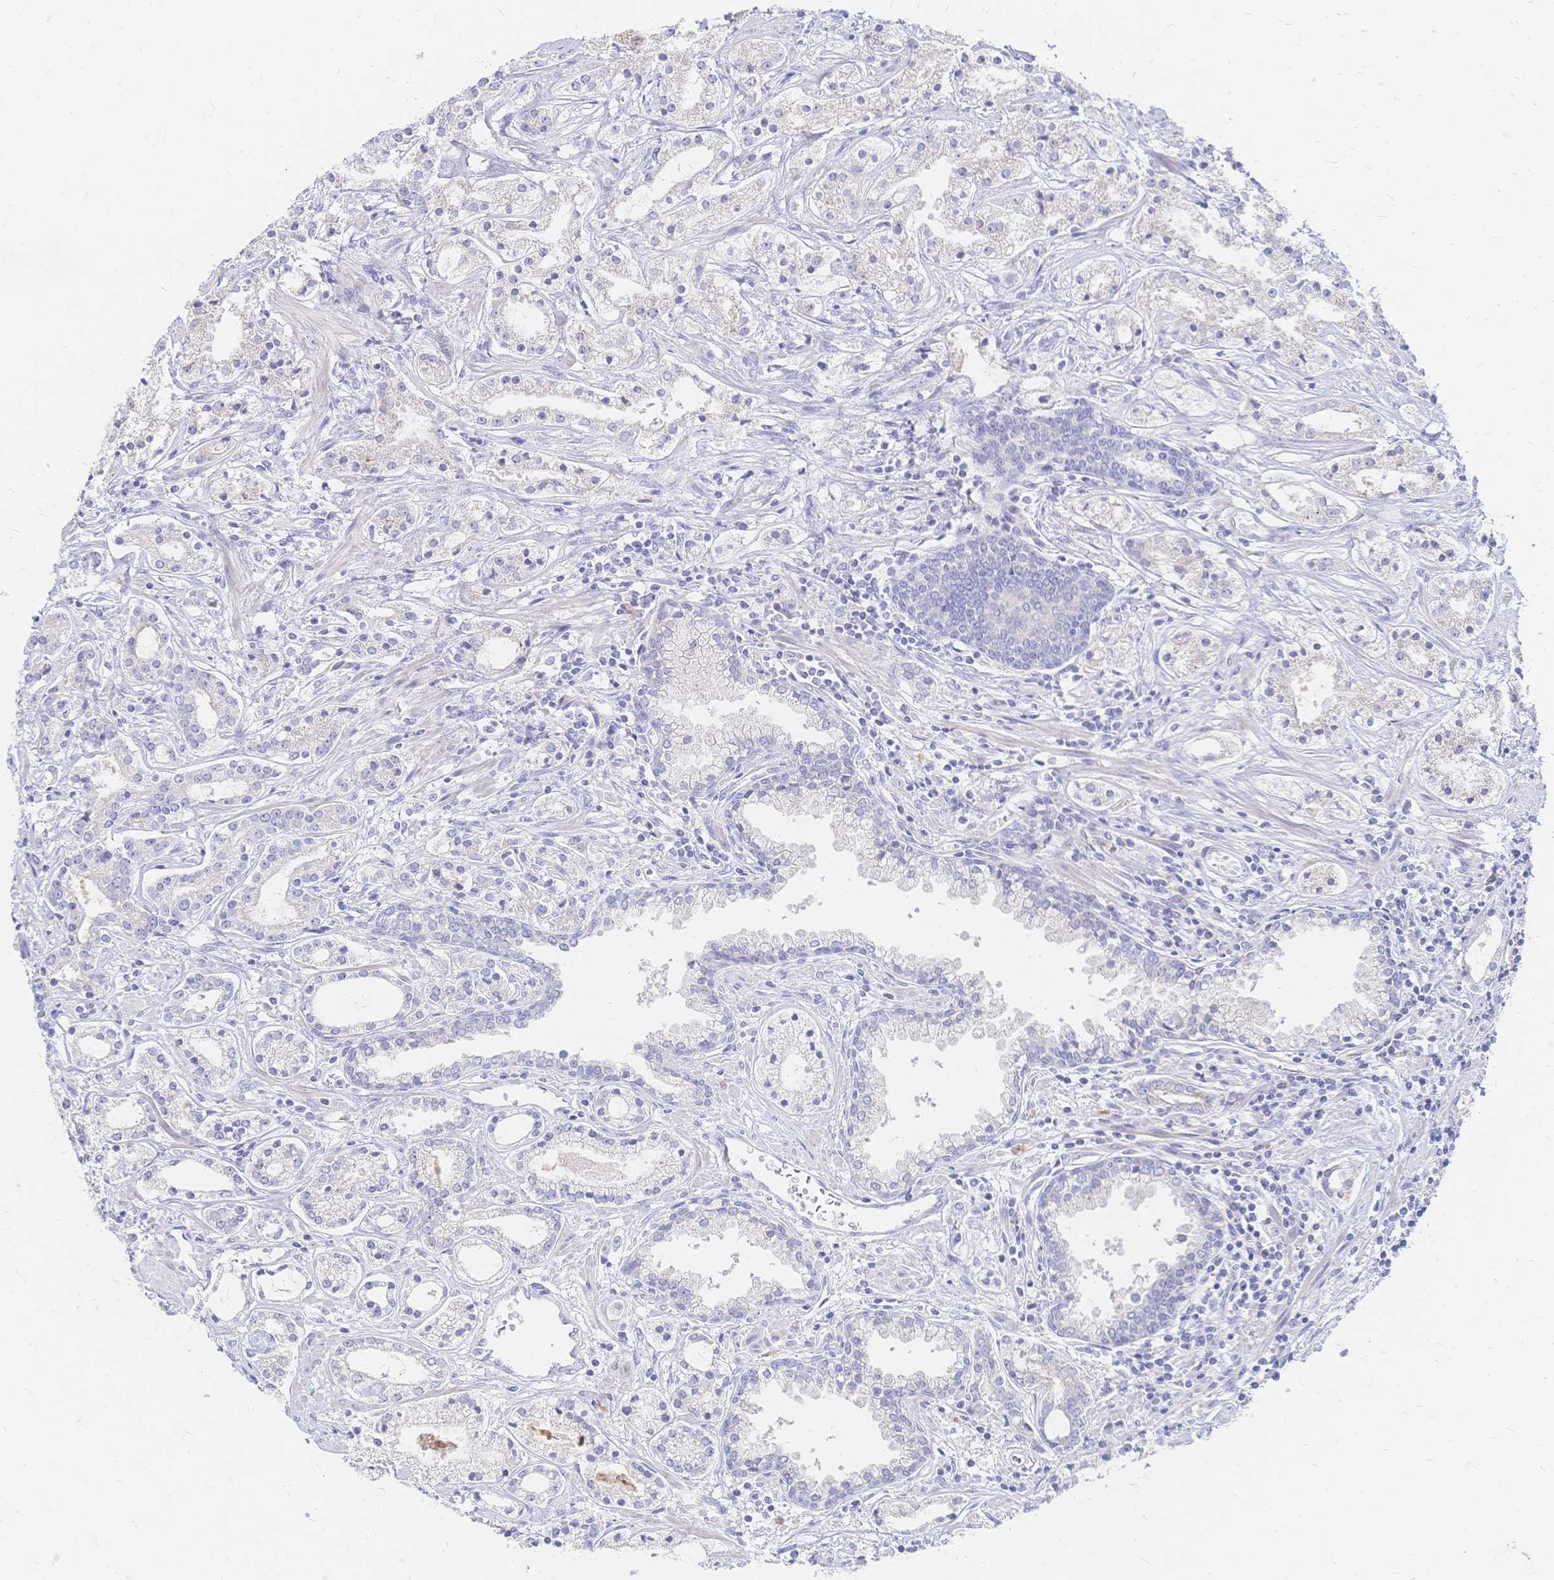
{"staining": {"intensity": "negative", "quantity": "none", "location": "none"}, "tissue": "prostate cancer", "cell_type": "Tumor cells", "image_type": "cancer", "snomed": [{"axis": "morphology", "description": "Adenocarcinoma, Medium grade"}, {"axis": "topography", "description": "Prostate"}], "caption": "Prostate adenocarcinoma (medium-grade) stained for a protein using IHC shows no expression tumor cells.", "gene": "VWC2L", "patient": {"sex": "male", "age": 57}}